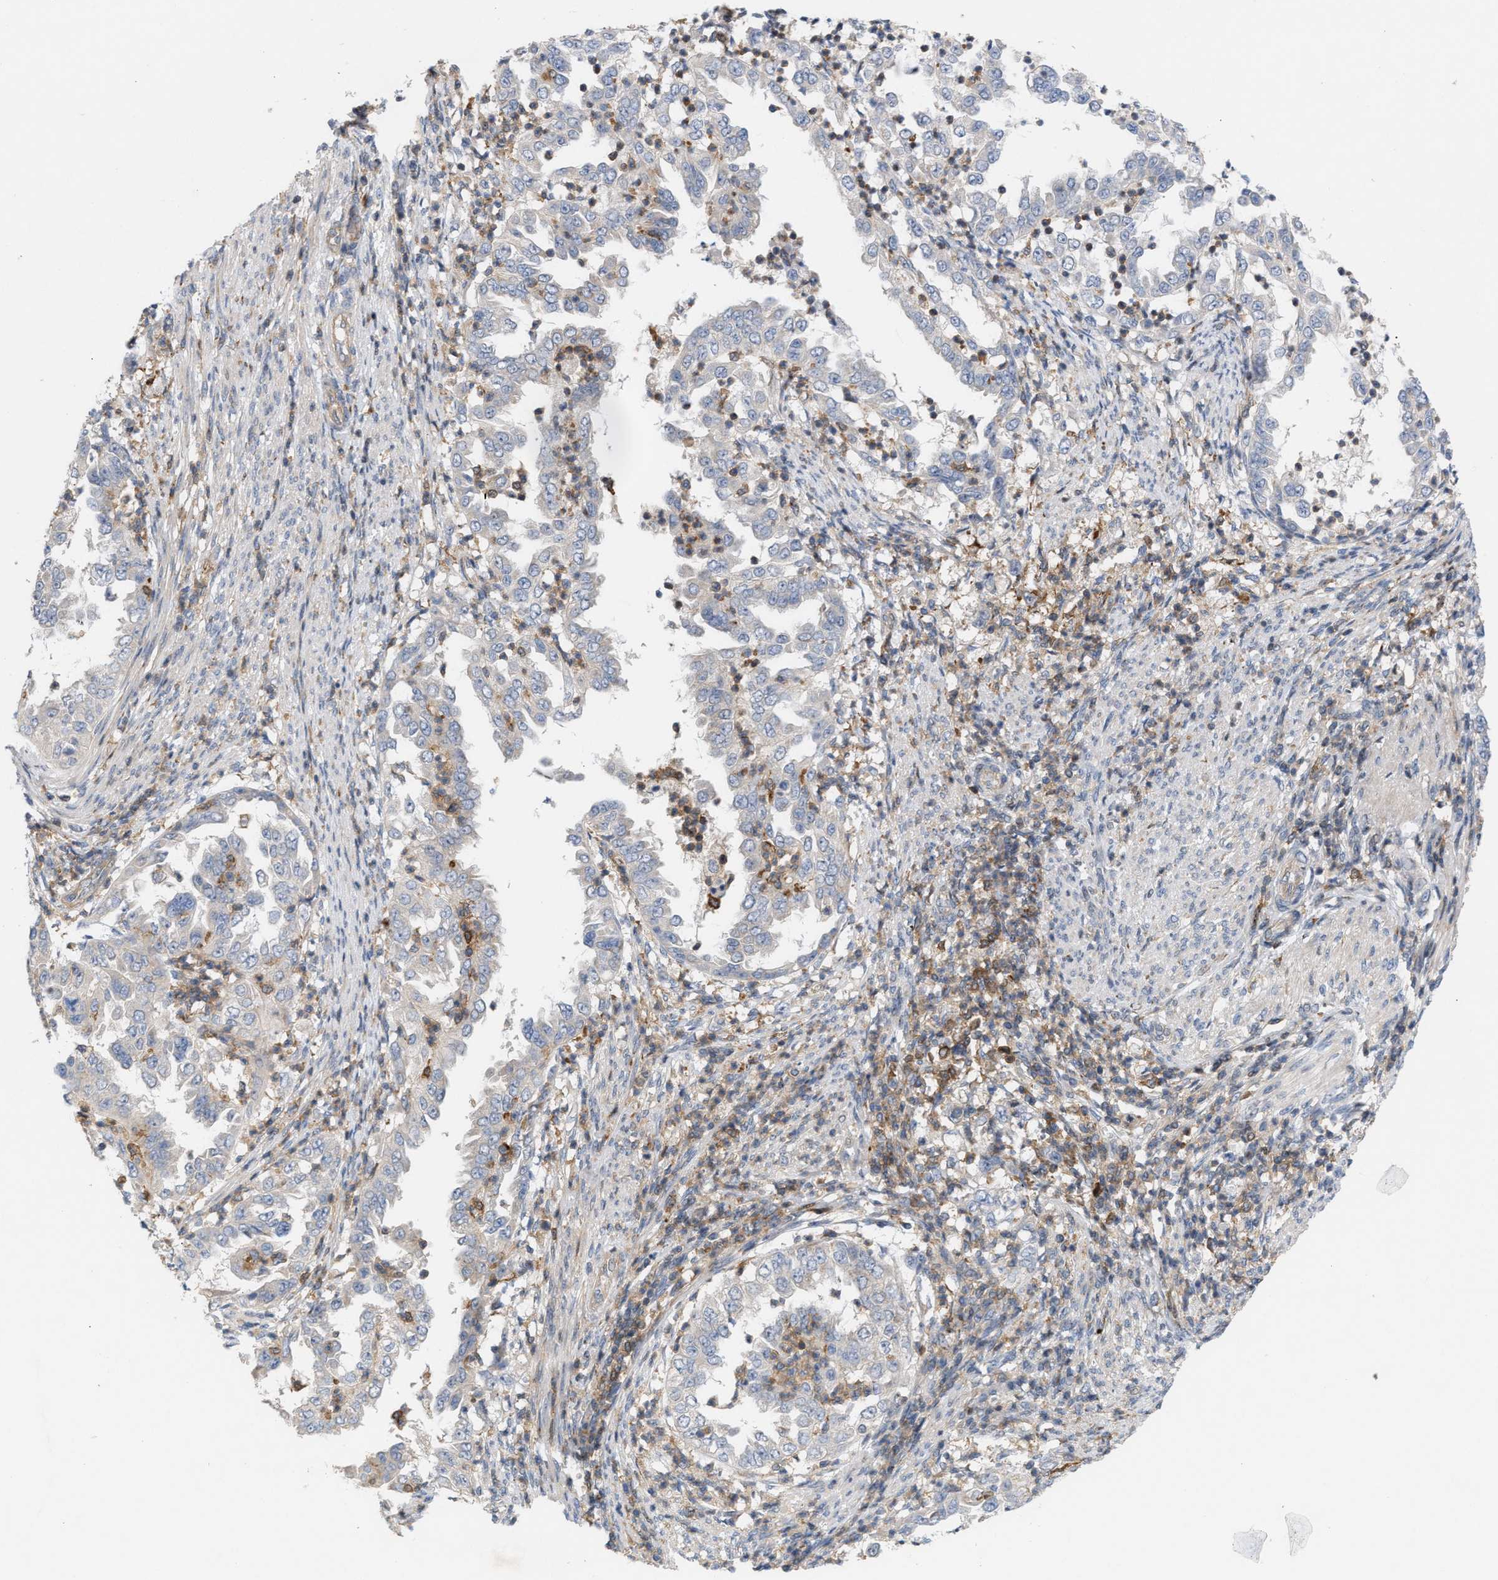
{"staining": {"intensity": "negative", "quantity": "none", "location": "none"}, "tissue": "endometrial cancer", "cell_type": "Tumor cells", "image_type": "cancer", "snomed": [{"axis": "morphology", "description": "Adenocarcinoma, NOS"}, {"axis": "topography", "description": "Endometrium"}], "caption": "Human adenocarcinoma (endometrial) stained for a protein using IHC exhibits no positivity in tumor cells.", "gene": "DBNL", "patient": {"sex": "female", "age": 85}}